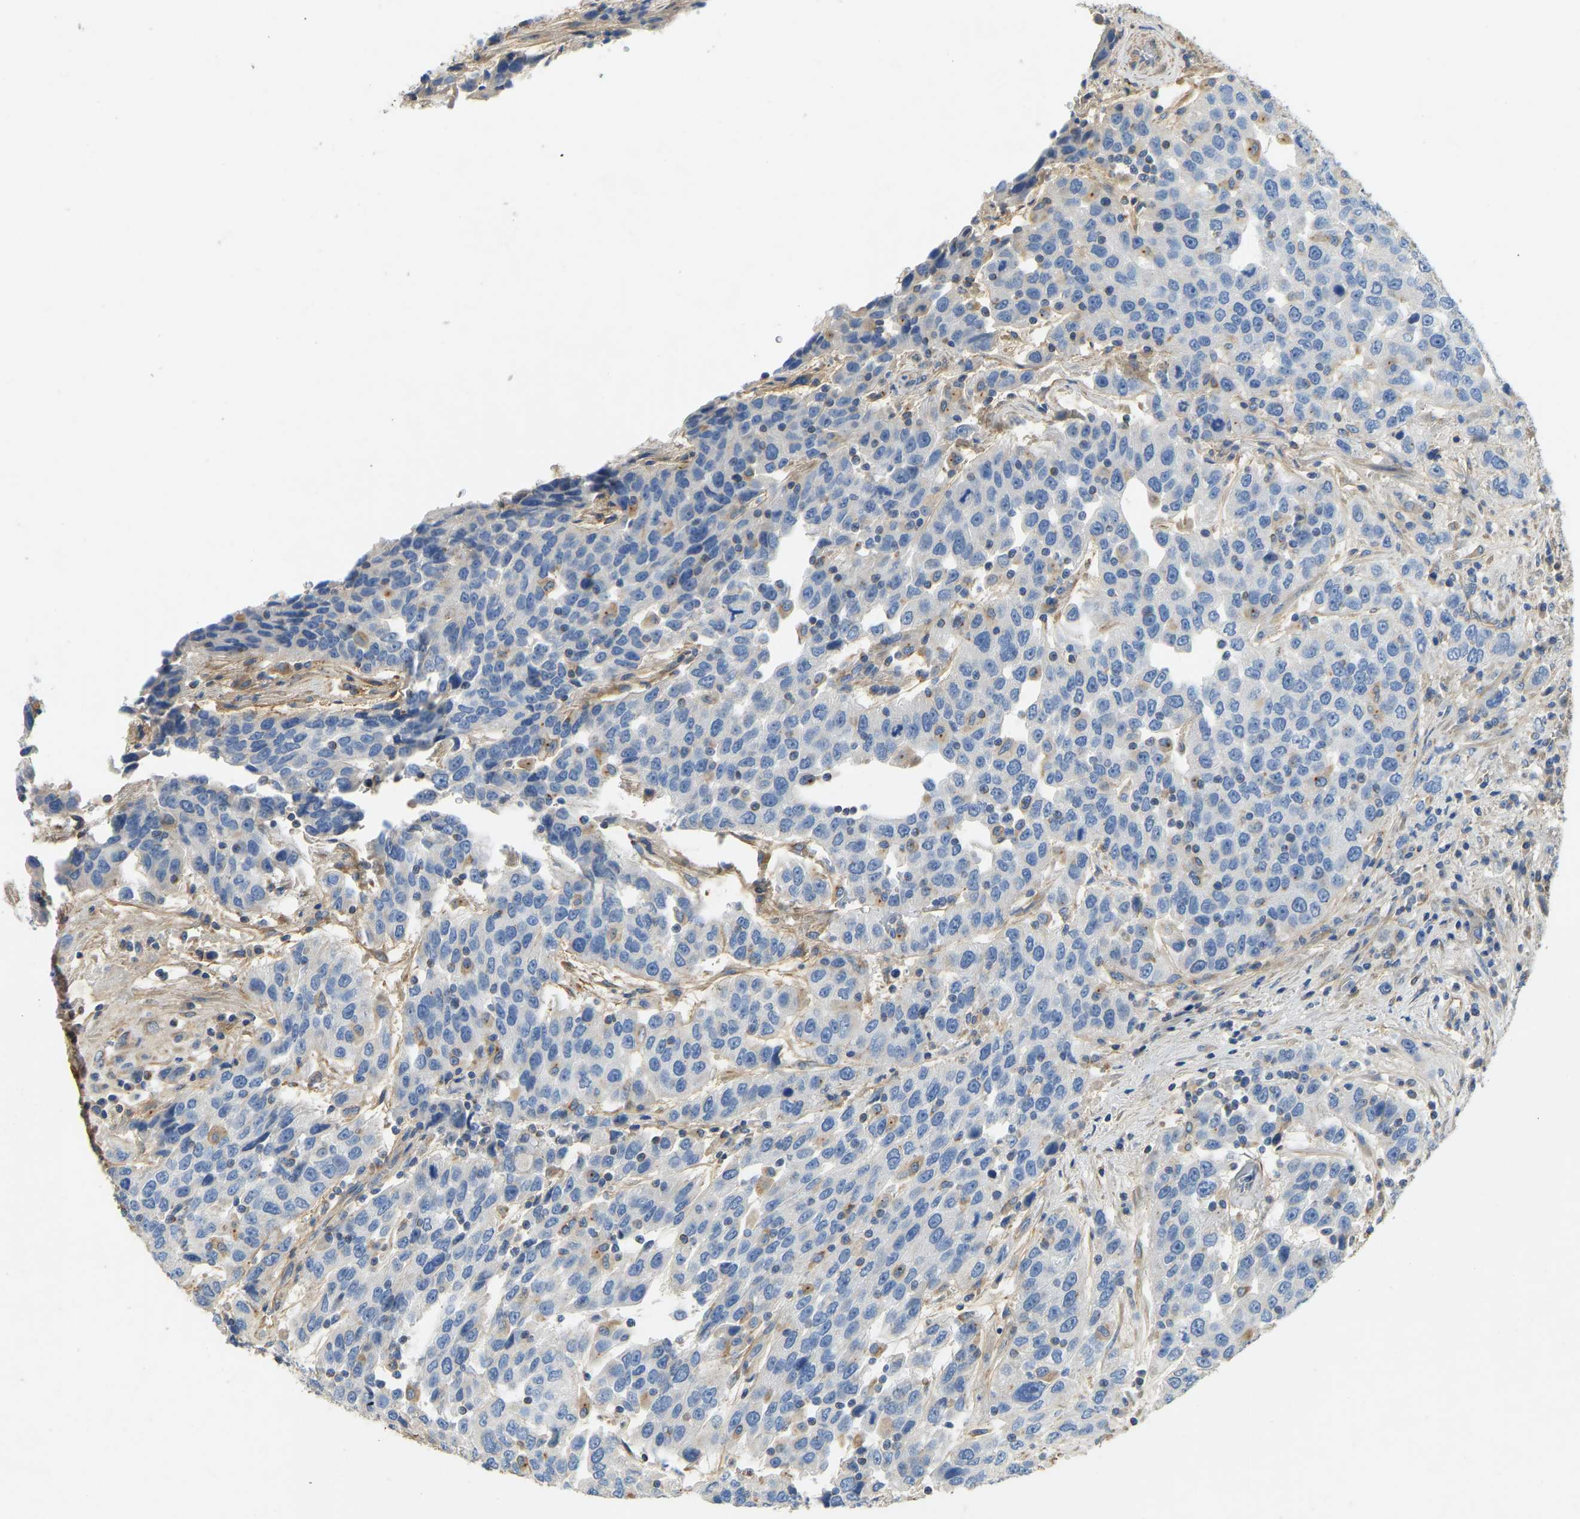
{"staining": {"intensity": "negative", "quantity": "none", "location": "none"}, "tissue": "urothelial cancer", "cell_type": "Tumor cells", "image_type": "cancer", "snomed": [{"axis": "morphology", "description": "Urothelial carcinoma, High grade"}, {"axis": "topography", "description": "Urinary bladder"}], "caption": "IHC histopathology image of urothelial cancer stained for a protein (brown), which reveals no staining in tumor cells.", "gene": "TECTA", "patient": {"sex": "female", "age": 80}}